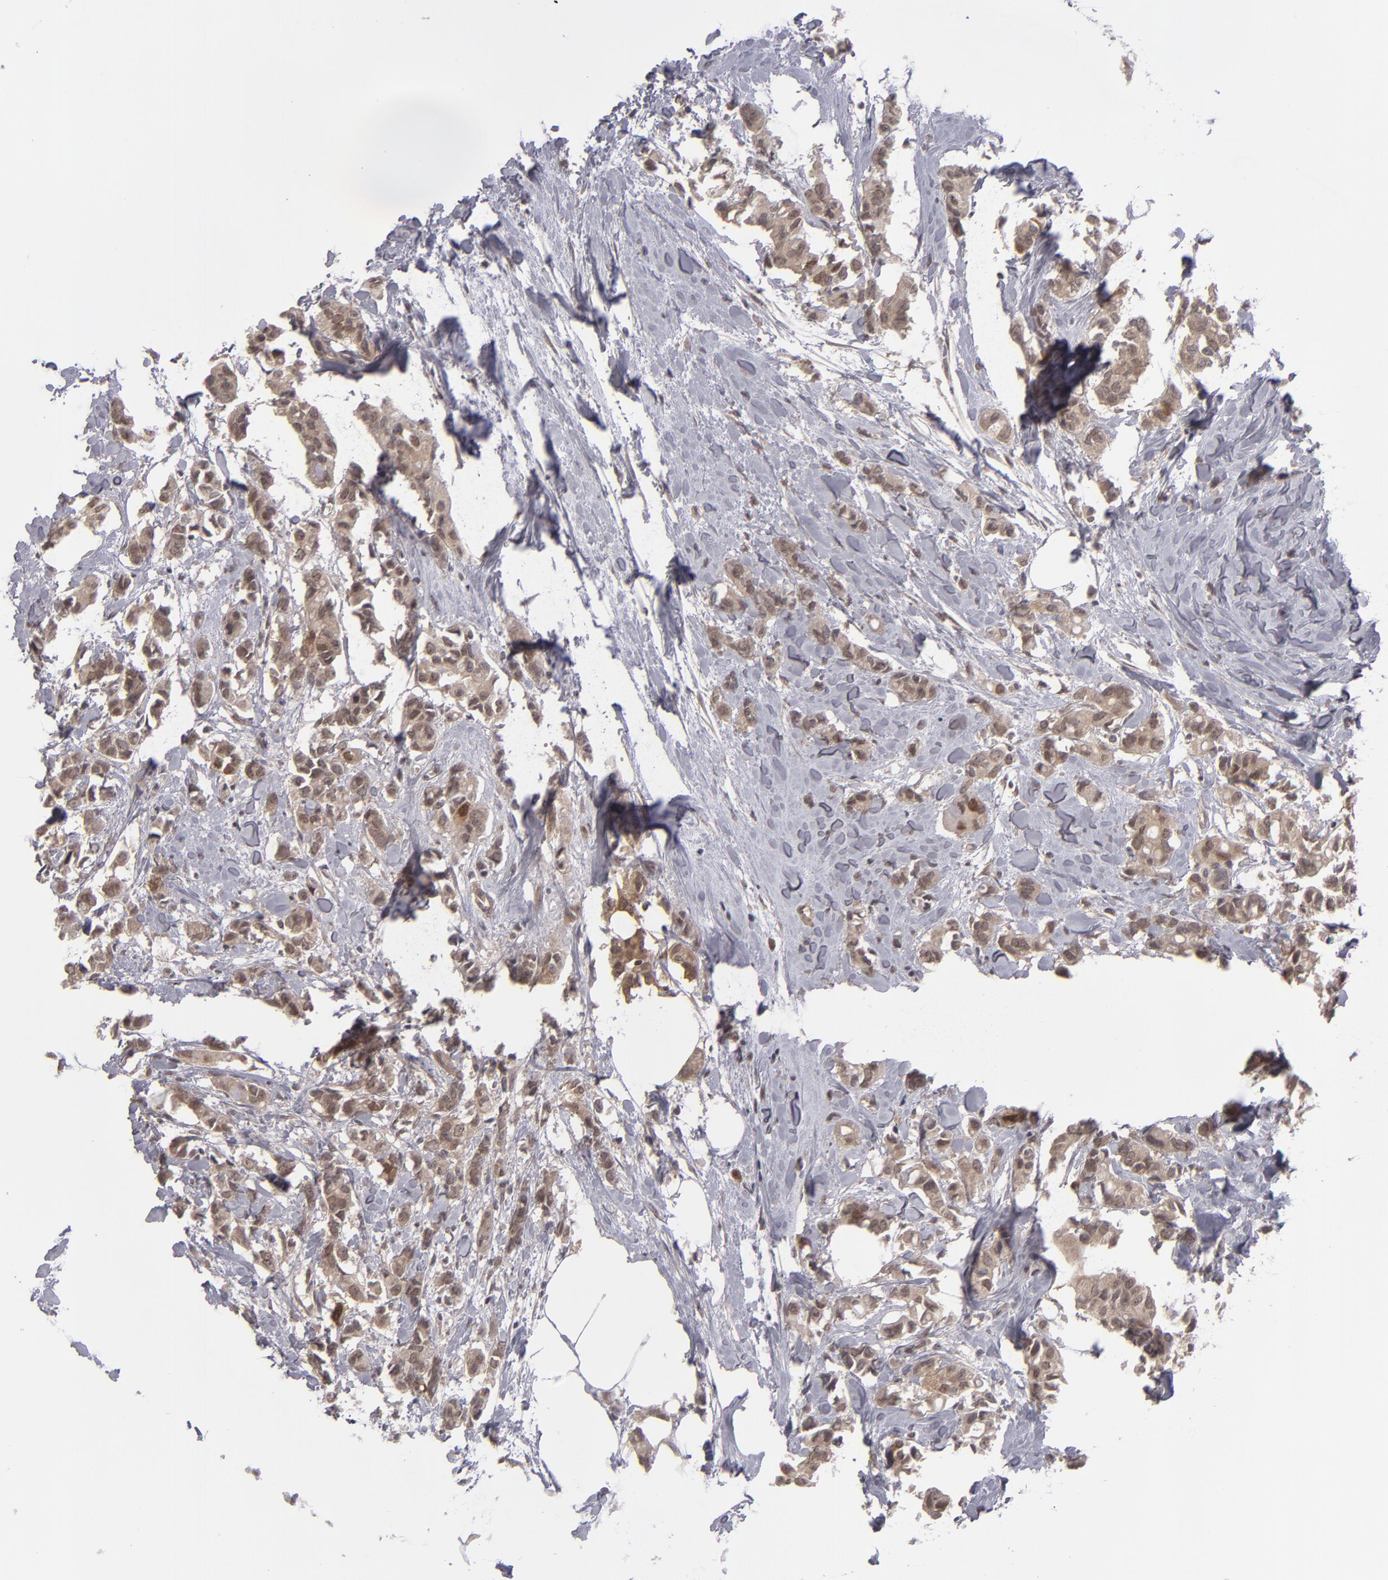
{"staining": {"intensity": "moderate", "quantity": ">75%", "location": "cytoplasmic/membranous,nuclear"}, "tissue": "breast cancer", "cell_type": "Tumor cells", "image_type": "cancer", "snomed": [{"axis": "morphology", "description": "Duct carcinoma"}, {"axis": "topography", "description": "Breast"}], "caption": "The micrograph exhibits immunohistochemical staining of breast cancer (infiltrating ductal carcinoma). There is moderate cytoplasmic/membranous and nuclear expression is present in approximately >75% of tumor cells. (Stains: DAB (3,3'-diaminobenzidine) in brown, nuclei in blue, Microscopy: brightfield microscopy at high magnification).", "gene": "TYMS", "patient": {"sex": "female", "age": 84}}